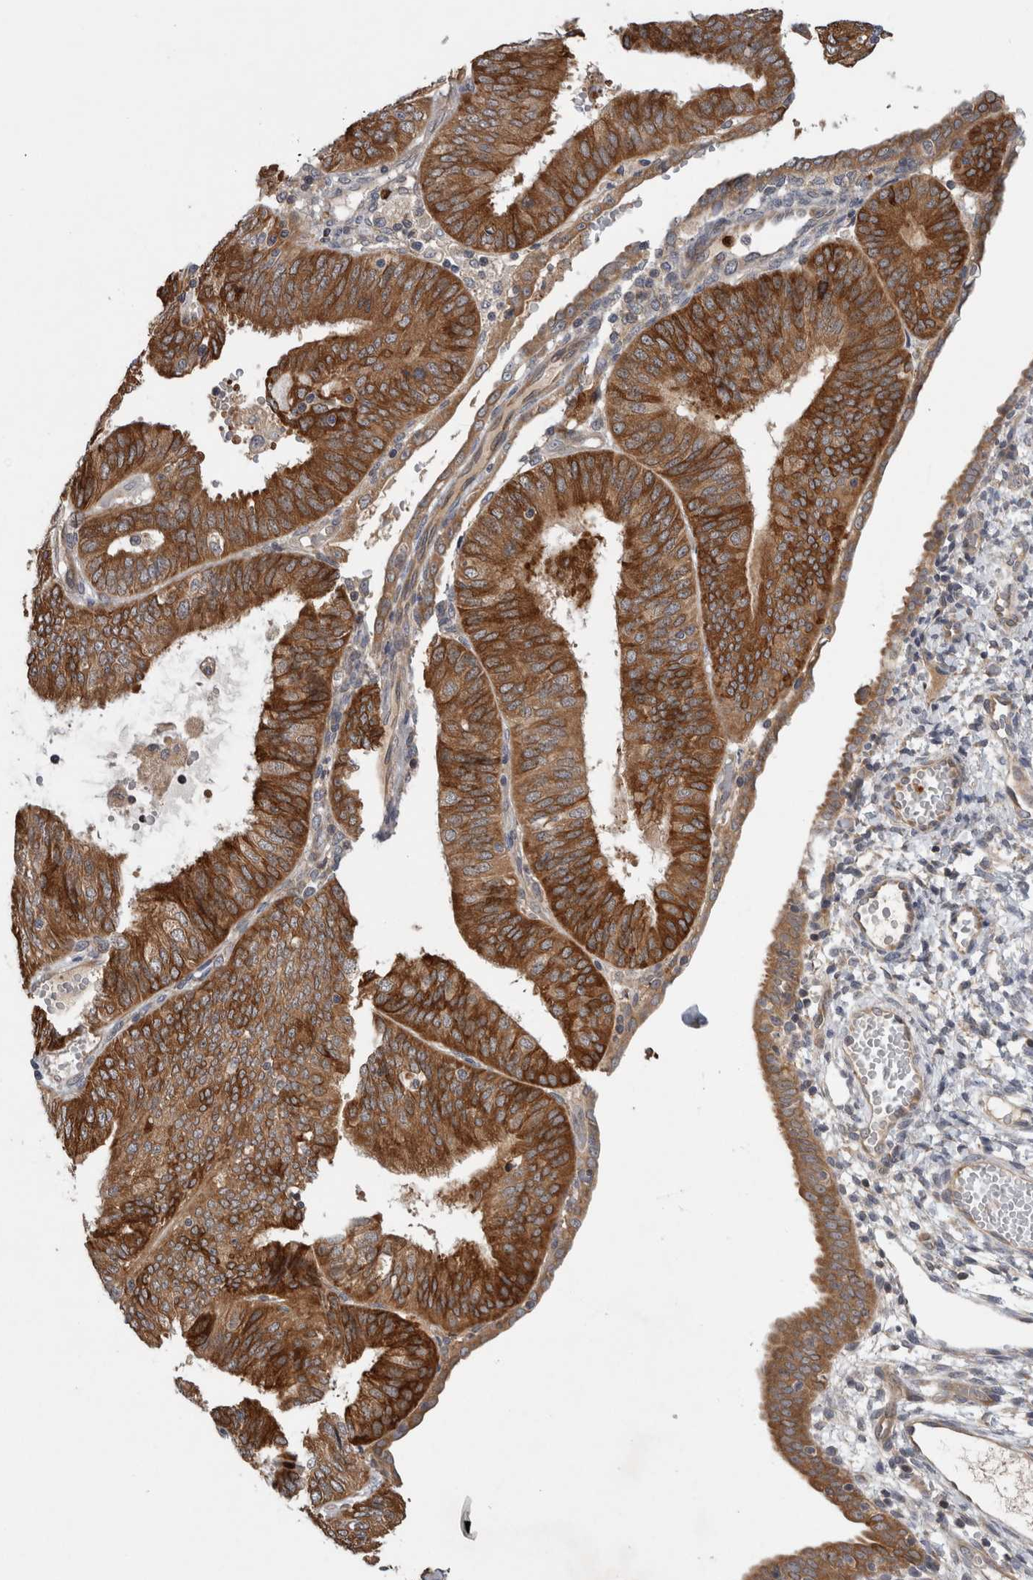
{"staining": {"intensity": "strong", "quantity": ">75%", "location": "cytoplasmic/membranous"}, "tissue": "endometrial cancer", "cell_type": "Tumor cells", "image_type": "cancer", "snomed": [{"axis": "morphology", "description": "Adenocarcinoma, NOS"}, {"axis": "topography", "description": "Endometrium"}], "caption": "A high amount of strong cytoplasmic/membranous expression is seen in about >75% of tumor cells in endometrial cancer (adenocarcinoma) tissue.", "gene": "PDCD2", "patient": {"sex": "female", "age": 58}}